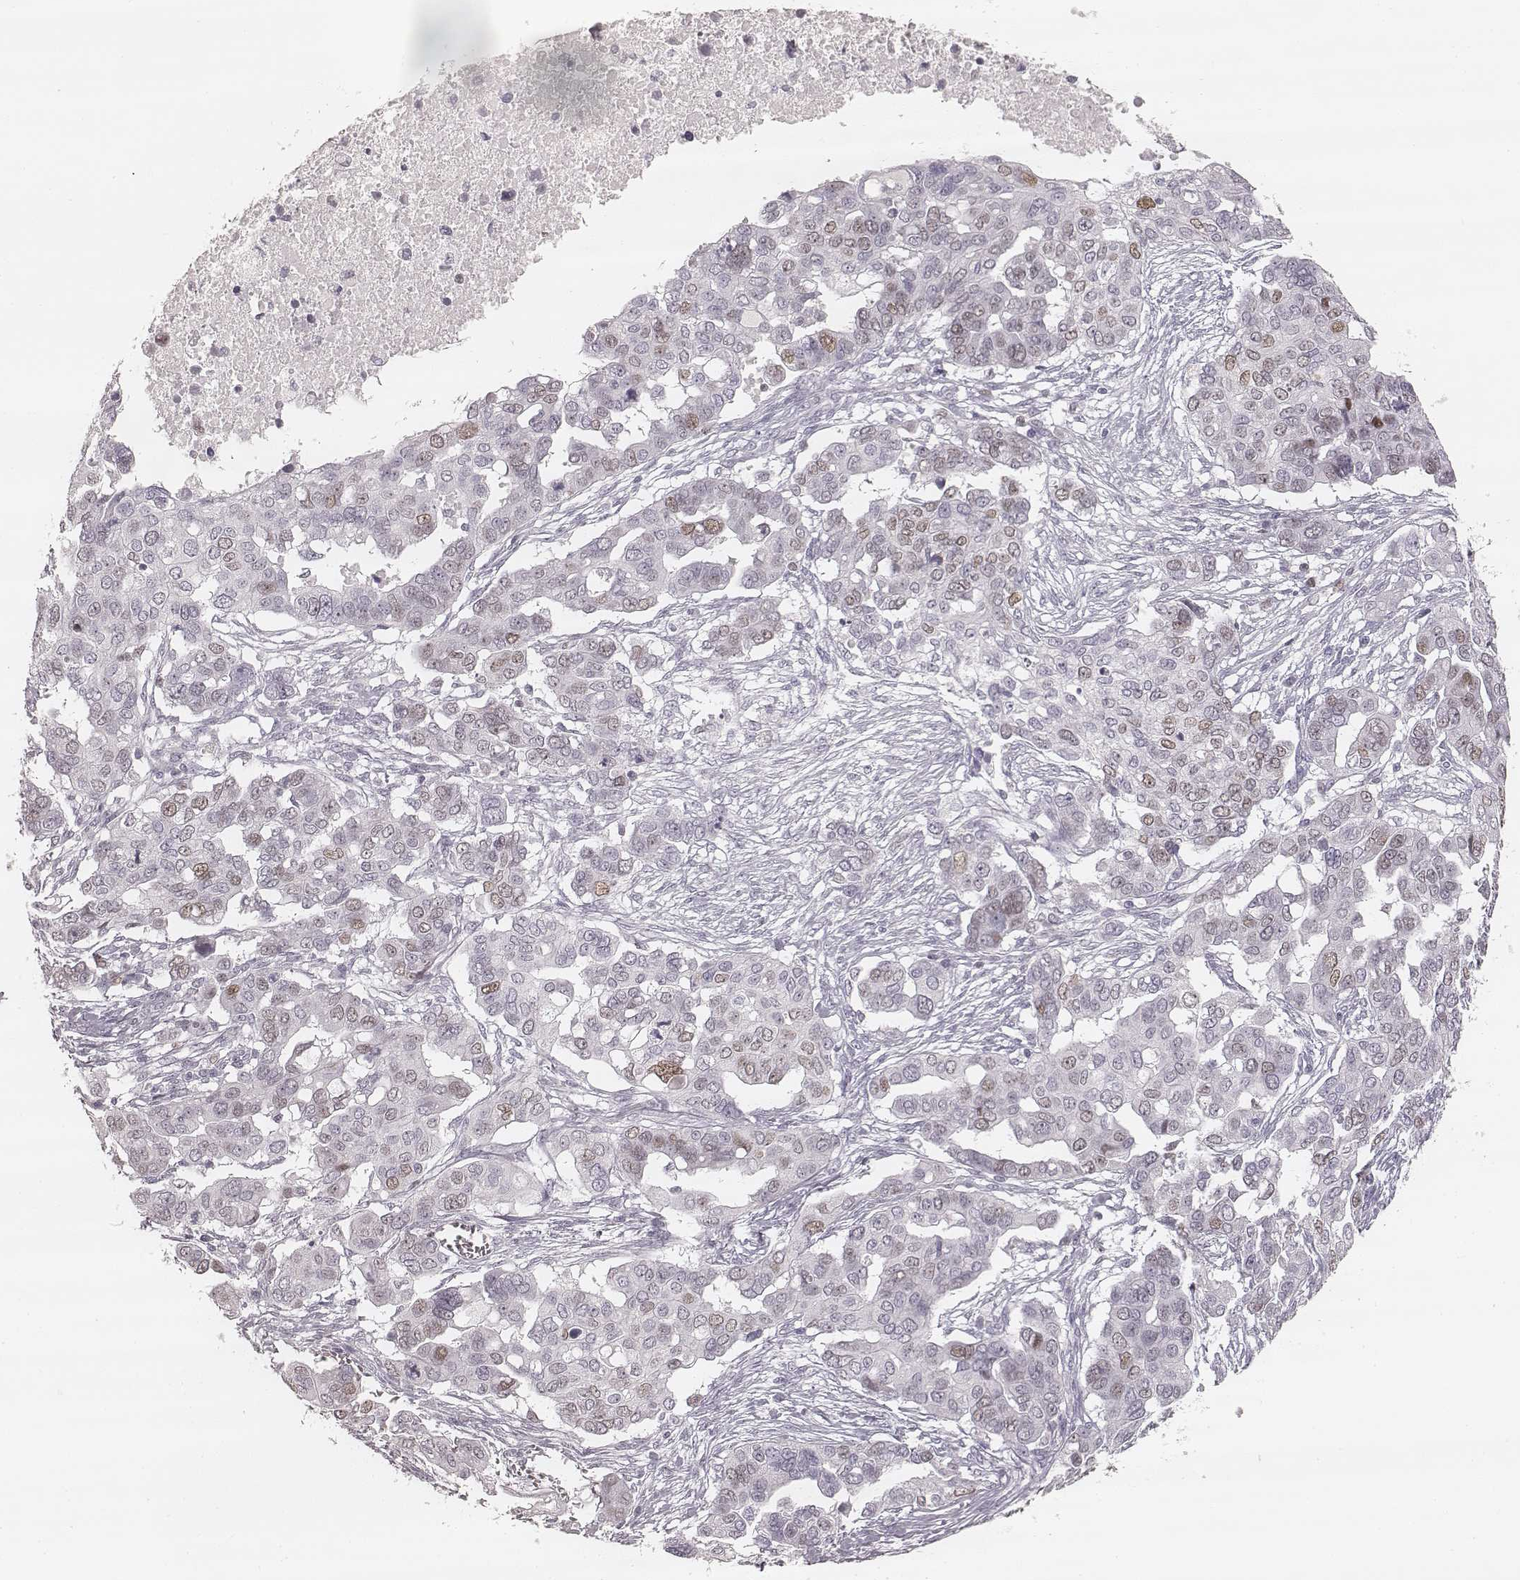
{"staining": {"intensity": "weak", "quantity": "25%-75%", "location": "nuclear"}, "tissue": "ovarian cancer", "cell_type": "Tumor cells", "image_type": "cancer", "snomed": [{"axis": "morphology", "description": "Carcinoma, endometroid"}, {"axis": "topography", "description": "Ovary"}], "caption": "Protein expression analysis of human ovarian cancer reveals weak nuclear staining in approximately 25%-75% of tumor cells. (DAB (3,3'-diaminobenzidine) IHC, brown staining for protein, blue staining for nuclei).", "gene": "TEX37", "patient": {"sex": "female", "age": 78}}